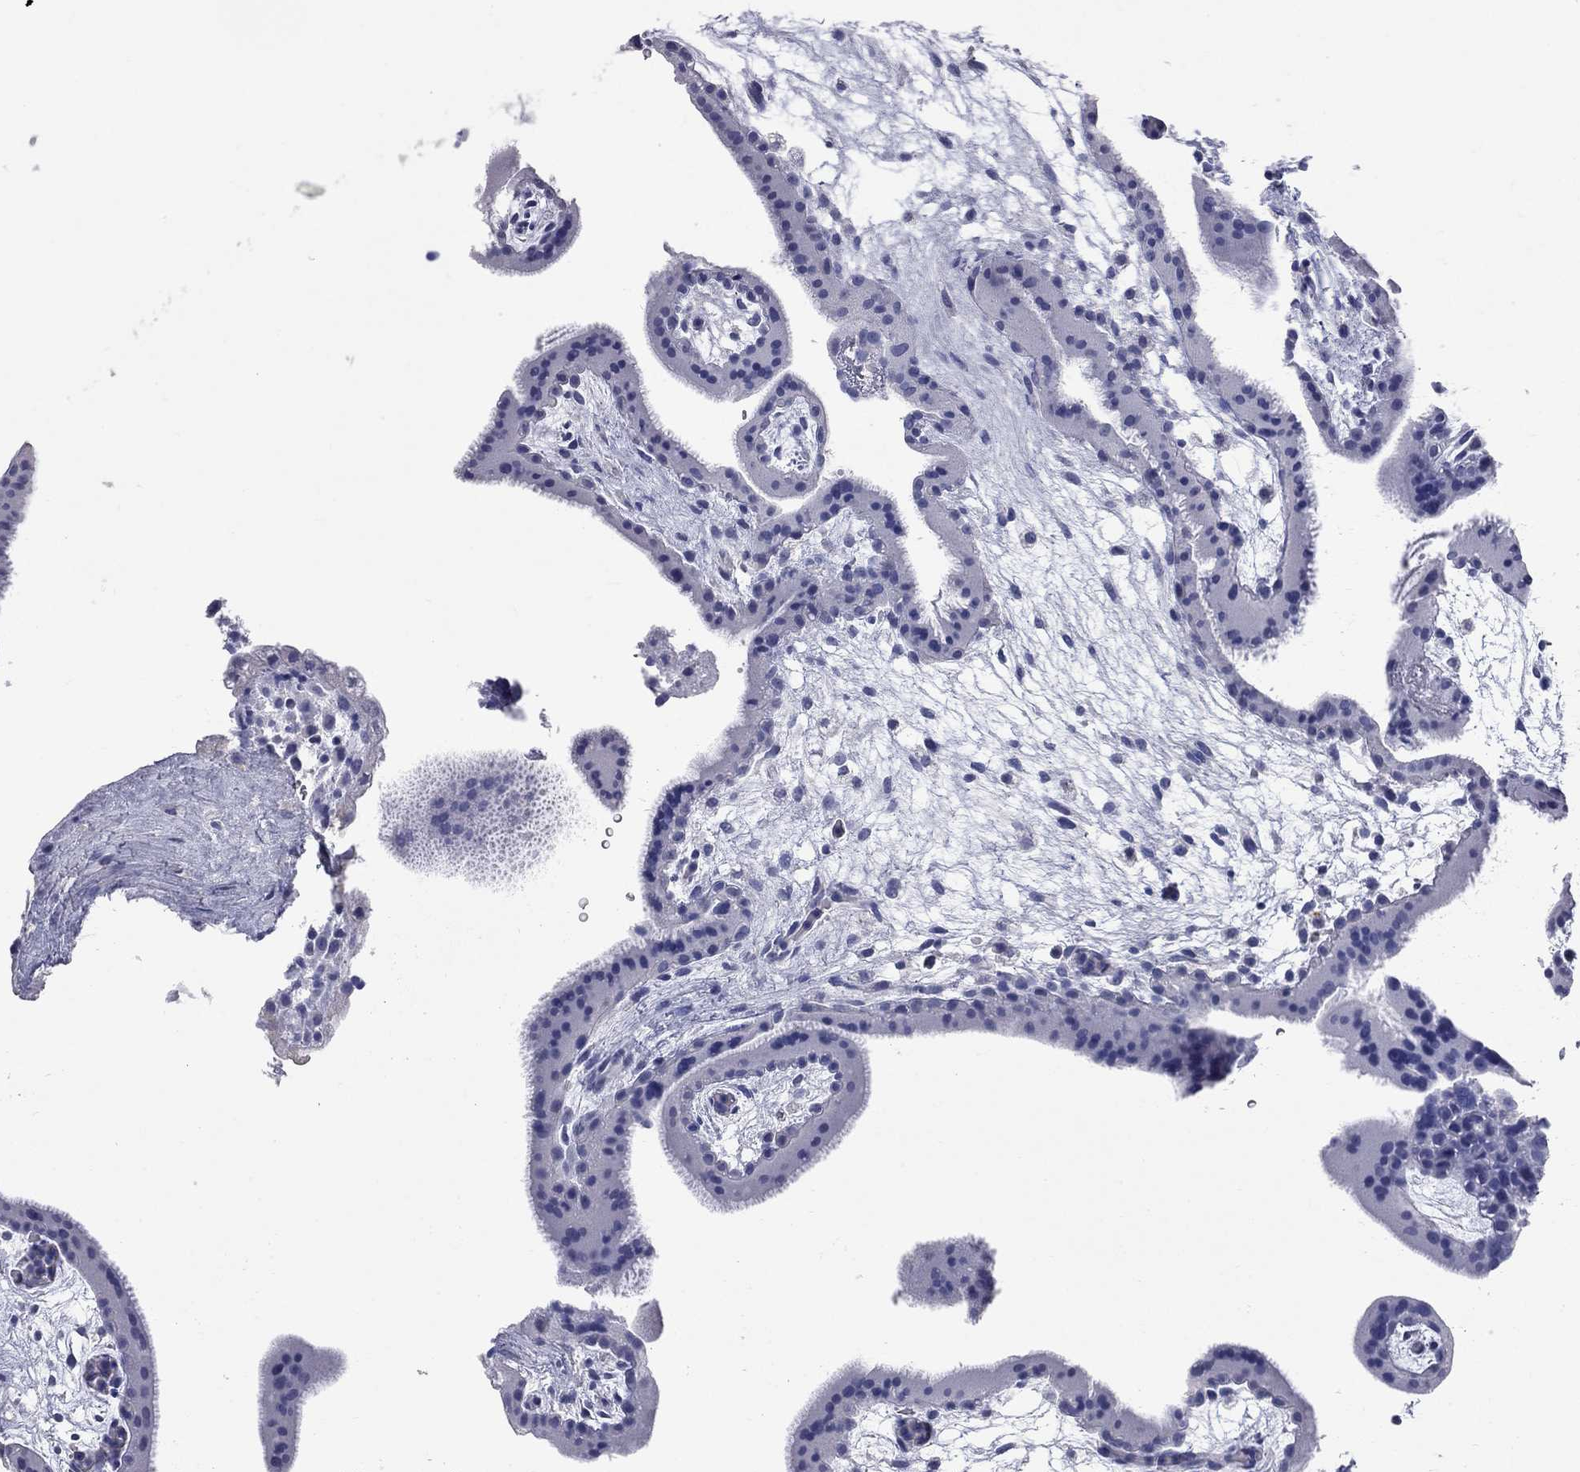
{"staining": {"intensity": "negative", "quantity": "none", "location": "none"}, "tissue": "placenta", "cell_type": "Decidual cells", "image_type": "normal", "snomed": [{"axis": "morphology", "description": "Normal tissue, NOS"}, {"axis": "topography", "description": "Placenta"}], "caption": "Decidual cells show no significant expression in benign placenta. (DAB immunohistochemistry (IHC) visualized using brightfield microscopy, high magnification).", "gene": "FAM221B", "patient": {"sex": "female", "age": 19}}